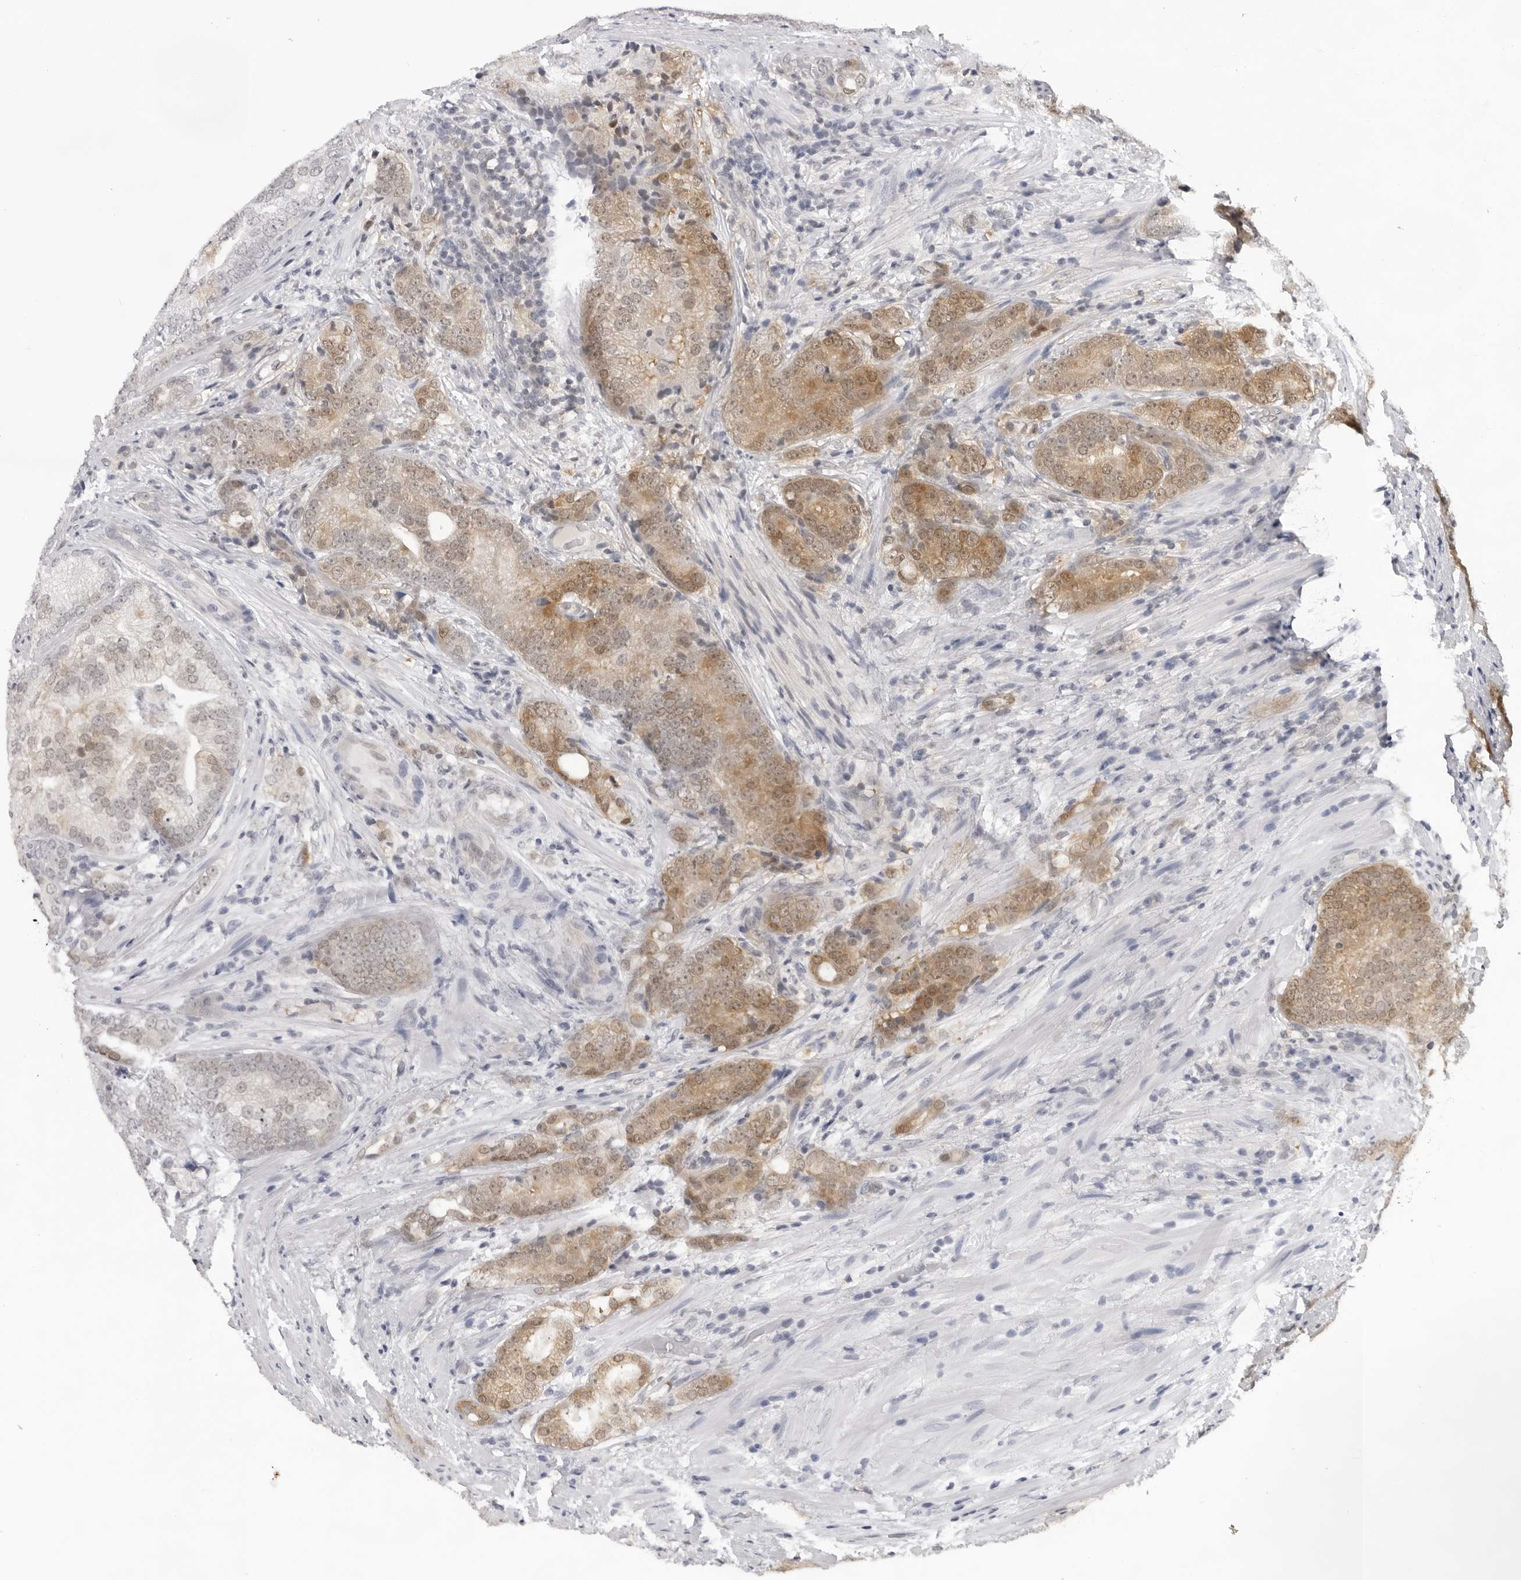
{"staining": {"intensity": "moderate", "quantity": ">75%", "location": "cytoplasmic/membranous"}, "tissue": "prostate cancer", "cell_type": "Tumor cells", "image_type": "cancer", "snomed": [{"axis": "morphology", "description": "Adenocarcinoma, High grade"}, {"axis": "topography", "description": "Prostate"}], "caption": "This image exhibits prostate cancer stained with immunohistochemistry to label a protein in brown. The cytoplasmic/membranous of tumor cells show moderate positivity for the protein. Nuclei are counter-stained blue.", "gene": "CASP7", "patient": {"sex": "male", "age": 57}}